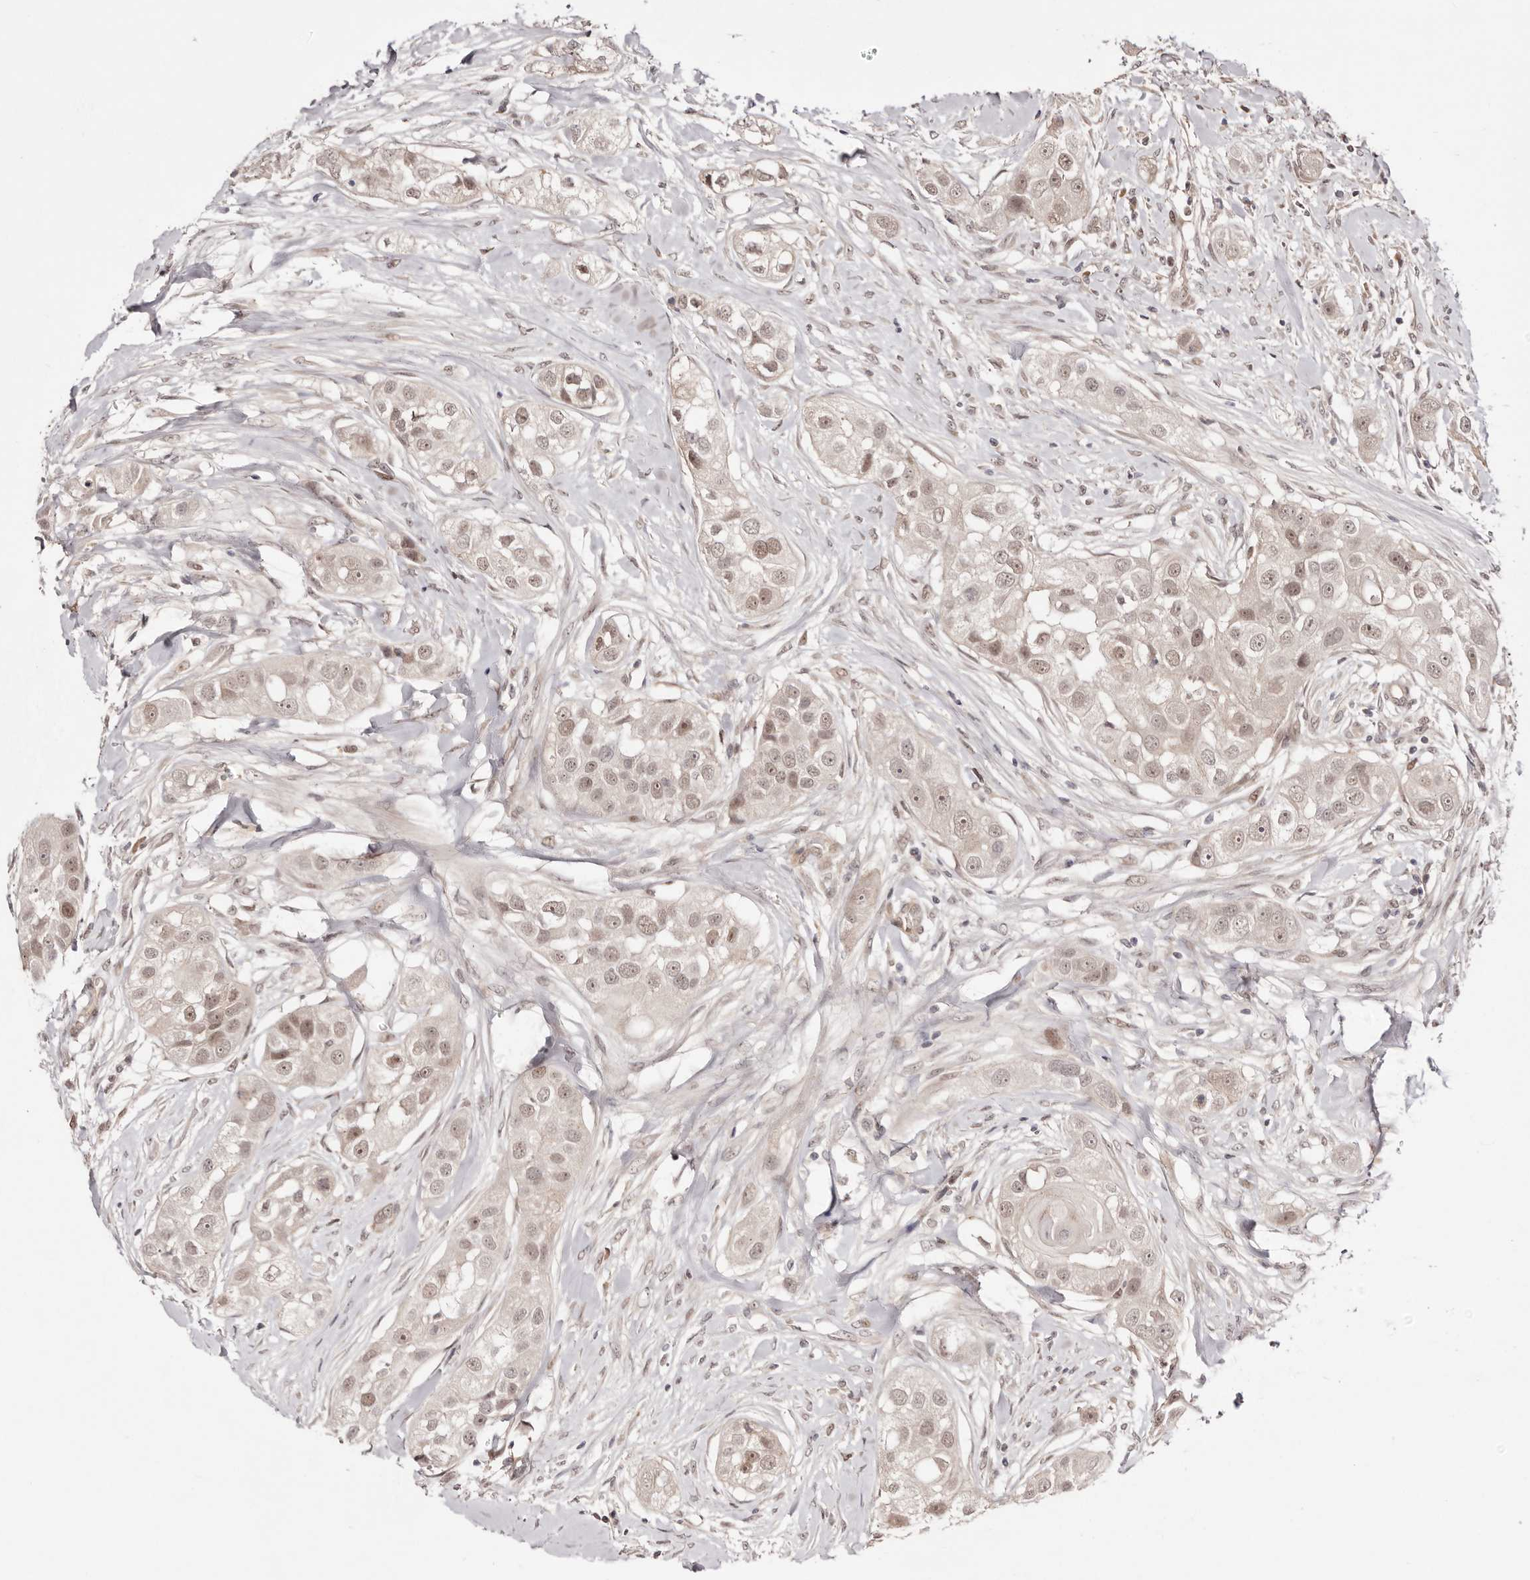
{"staining": {"intensity": "weak", "quantity": ">75%", "location": "nuclear"}, "tissue": "head and neck cancer", "cell_type": "Tumor cells", "image_type": "cancer", "snomed": [{"axis": "morphology", "description": "Normal tissue, NOS"}, {"axis": "morphology", "description": "Squamous cell carcinoma, NOS"}, {"axis": "topography", "description": "Skeletal muscle"}, {"axis": "topography", "description": "Head-Neck"}], "caption": "IHC of human head and neck cancer (squamous cell carcinoma) reveals low levels of weak nuclear positivity in about >75% of tumor cells.", "gene": "EGR3", "patient": {"sex": "male", "age": 51}}